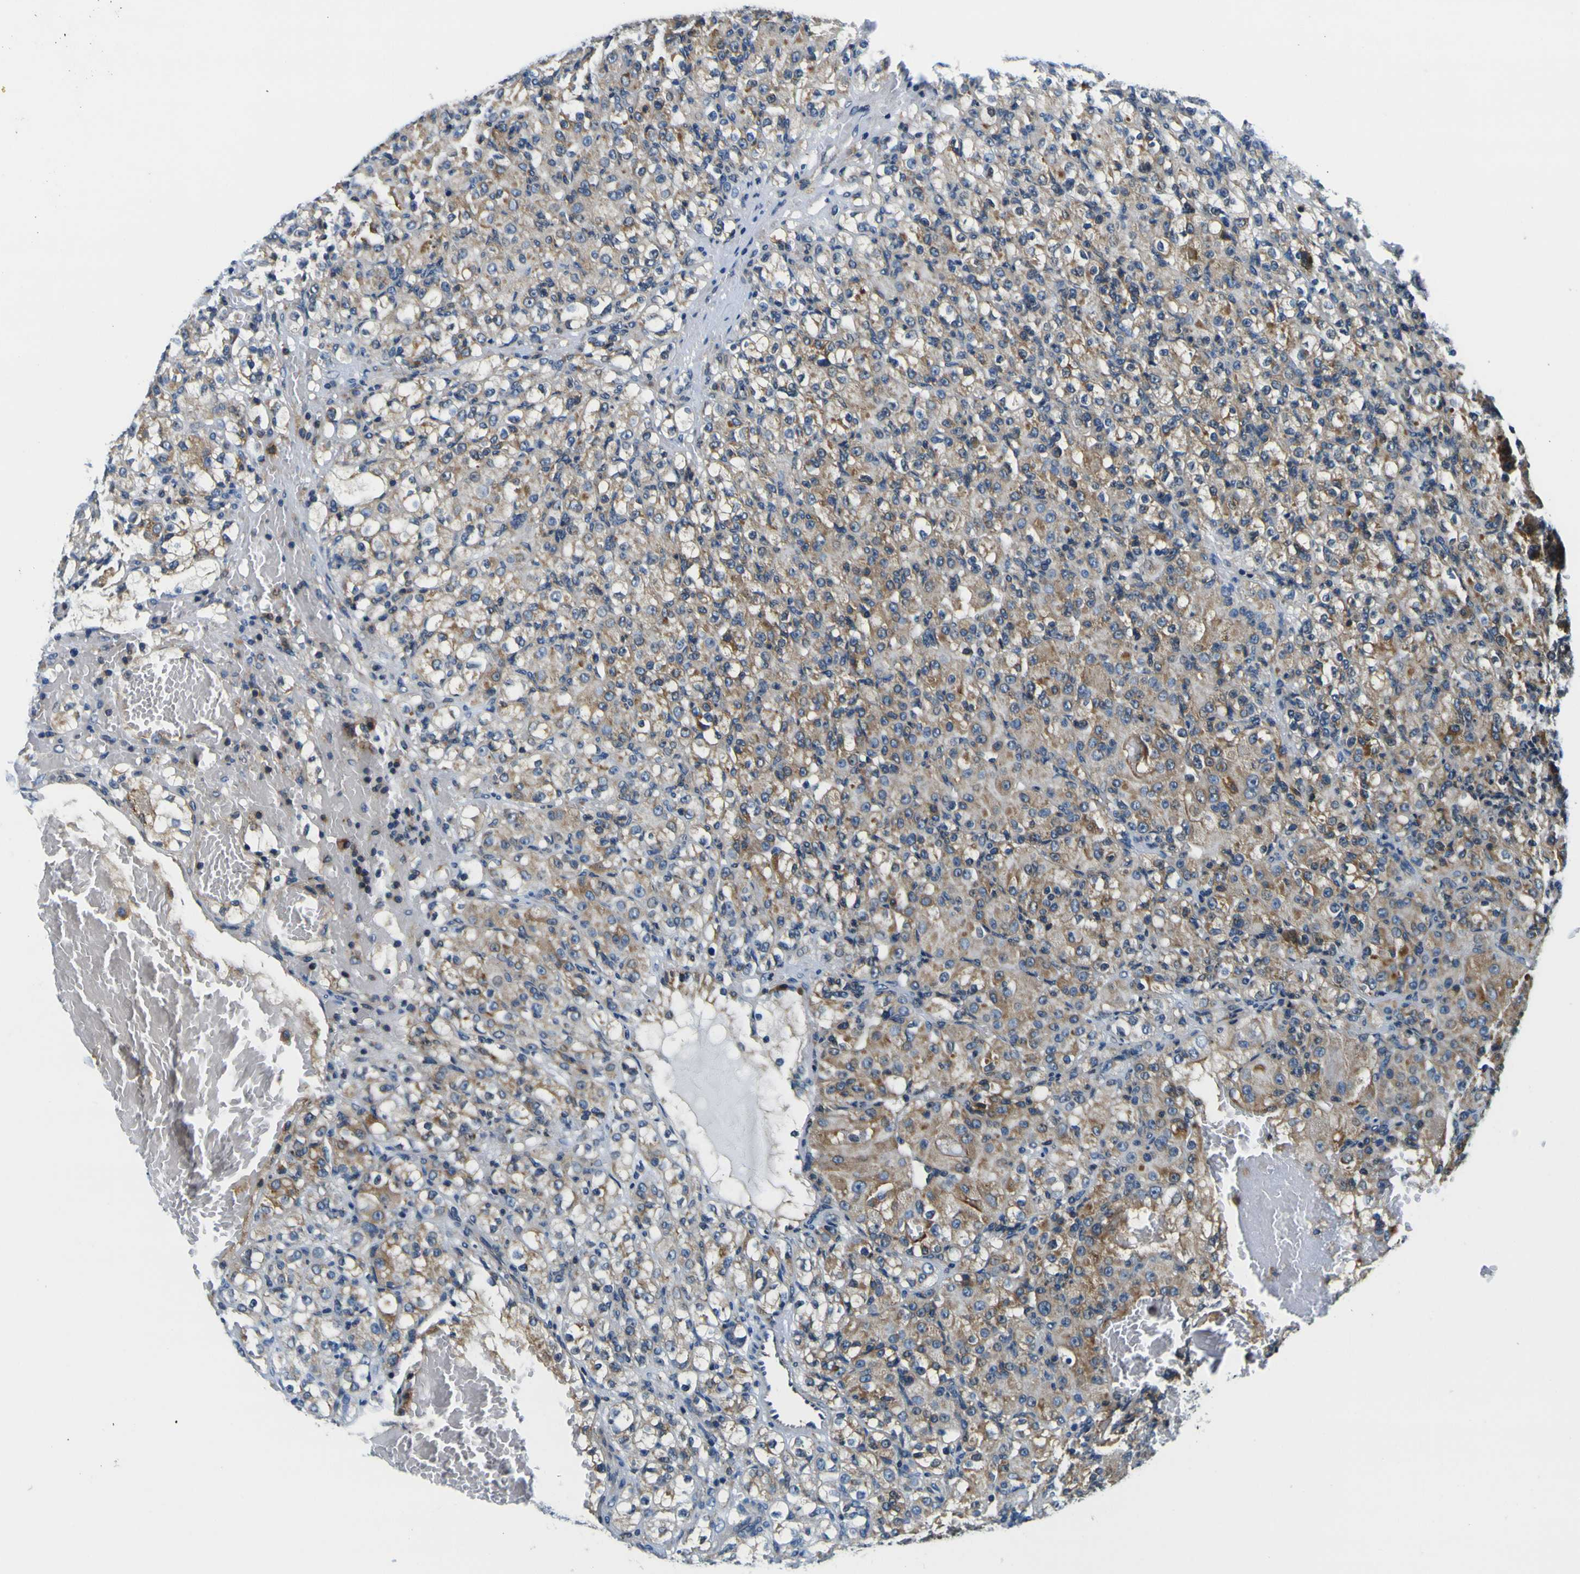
{"staining": {"intensity": "moderate", "quantity": "25%-75%", "location": "cytoplasmic/membranous"}, "tissue": "renal cancer", "cell_type": "Tumor cells", "image_type": "cancer", "snomed": [{"axis": "morphology", "description": "Adenocarcinoma, NOS"}, {"axis": "topography", "description": "Kidney"}], "caption": "This is an image of immunohistochemistry staining of renal cancer, which shows moderate staining in the cytoplasmic/membranous of tumor cells.", "gene": "NLRP3", "patient": {"sex": "male", "age": 61}}